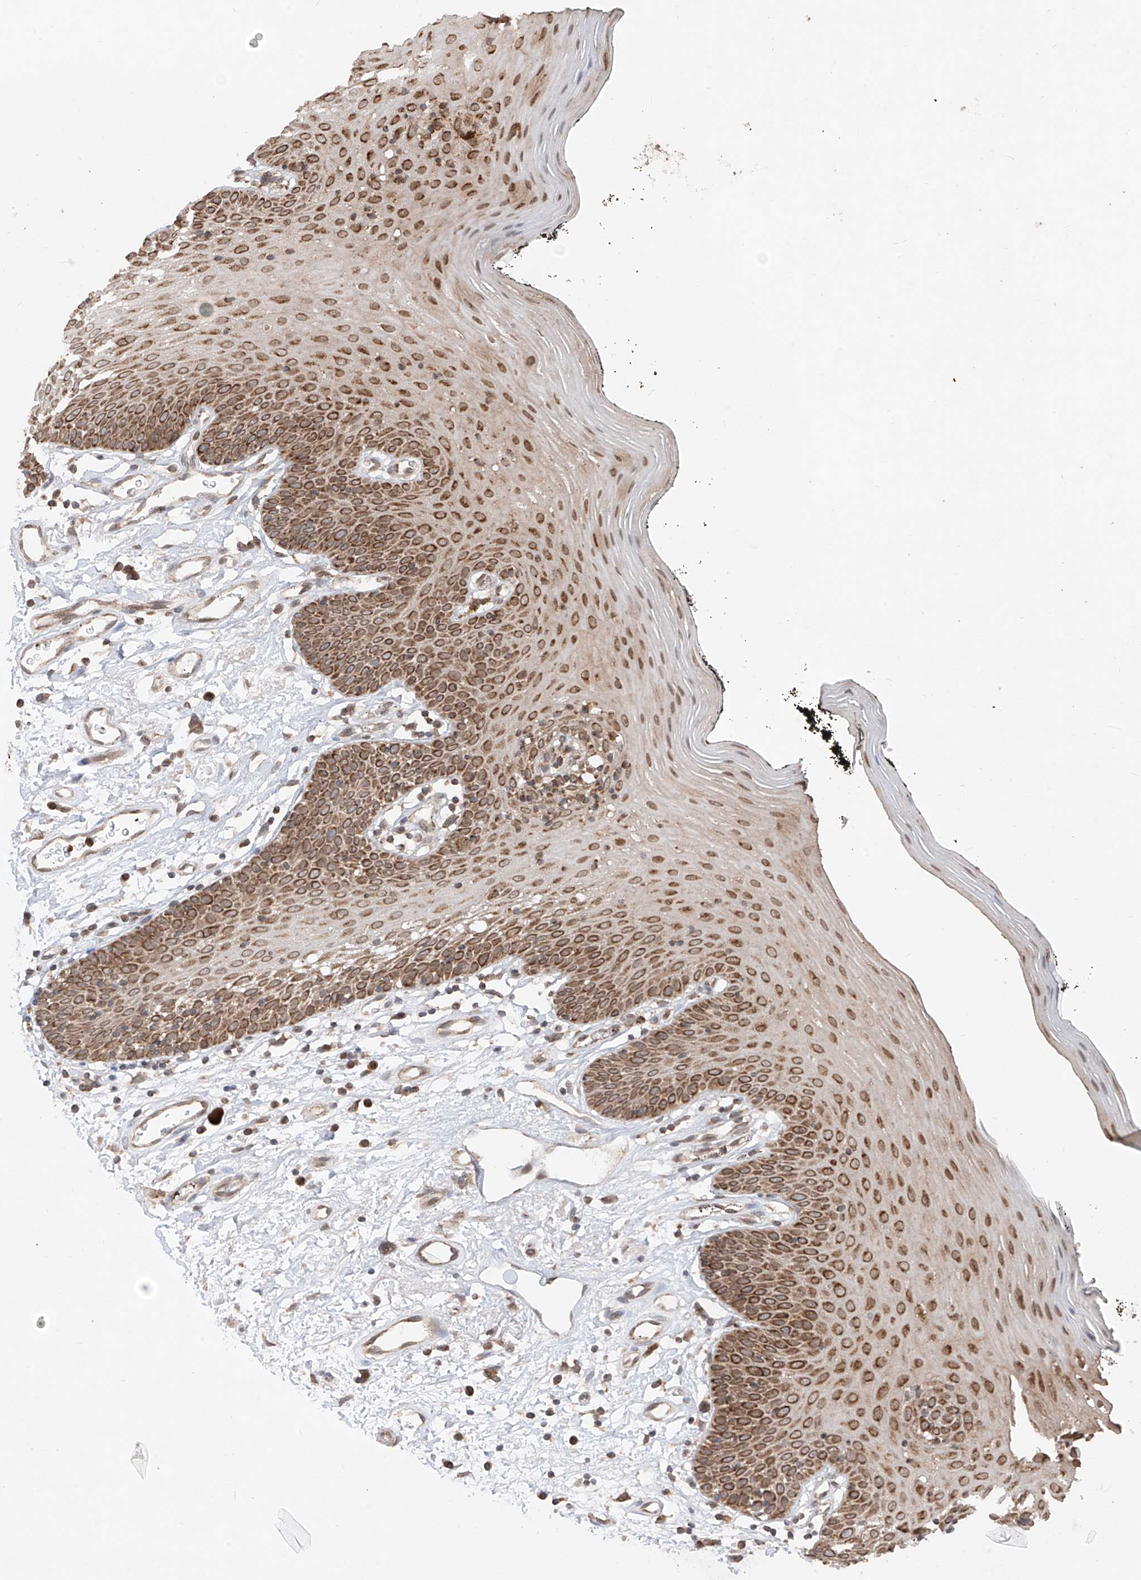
{"staining": {"intensity": "moderate", "quantity": ">75%", "location": "cytoplasmic/membranous,nuclear"}, "tissue": "oral mucosa", "cell_type": "Squamous epithelial cells", "image_type": "normal", "snomed": [{"axis": "morphology", "description": "Normal tissue, NOS"}, {"axis": "topography", "description": "Oral tissue"}], "caption": "Squamous epithelial cells demonstrate medium levels of moderate cytoplasmic/membranous,nuclear staining in approximately >75% of cells in unremarkable oral mucosa.", "gene": "AHCTF1", "patient": {"sex": "male", "age": 74}}